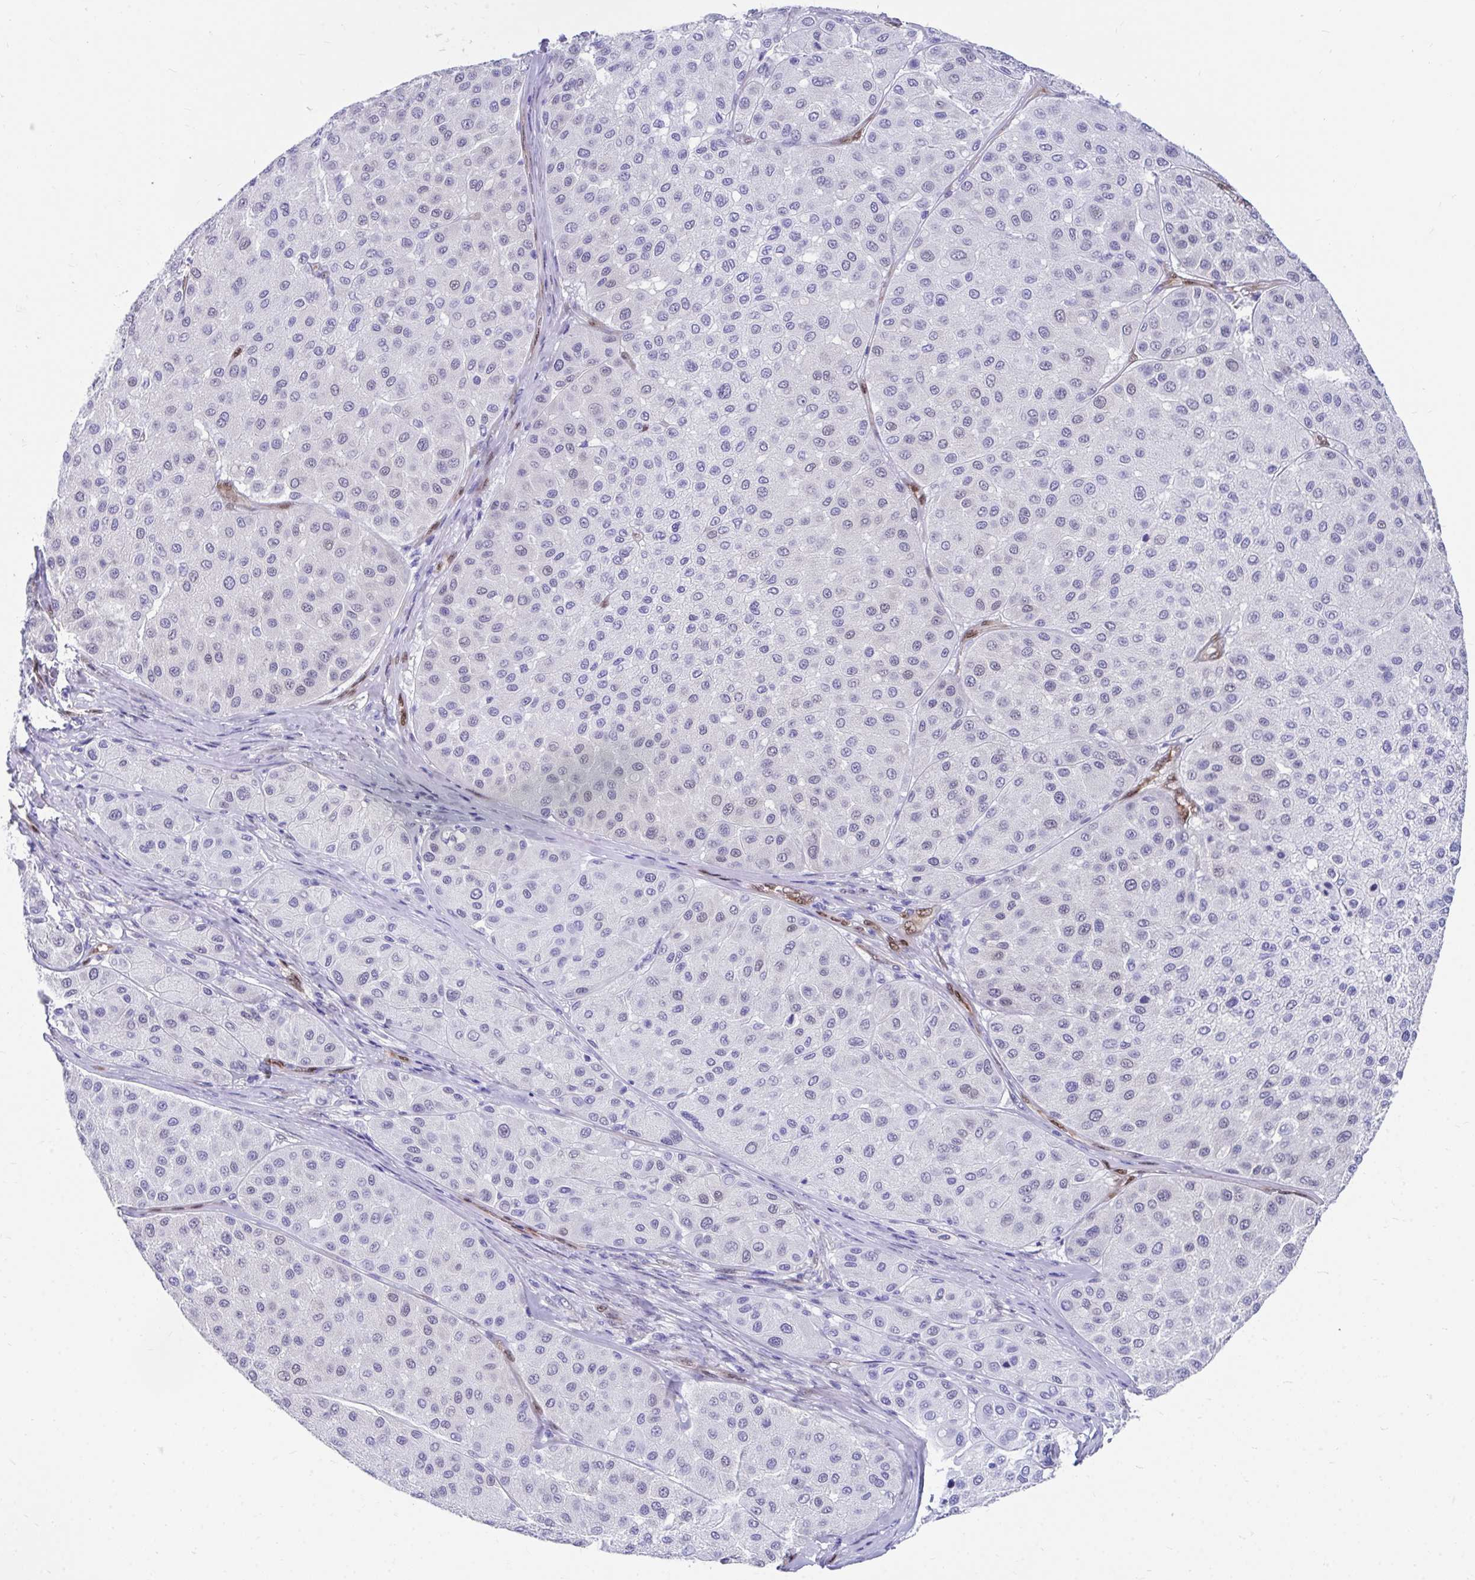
{"staining": {"intensity": "negative", "quantity": "none", "location": "none"}, "tissue": "melanoma", "cell_type": "Tumor cells", "image_type": "cancer", "snomed": [{"axis": "morphology", "description": "Malignant melanoma, Metastatic site"}, {"axis": "topography", "description": "Smooth muscle"}], "caption": "Protein analysis of malignant melanoma (metastatic site) reveals no significant expression in tumor cells.", "gene": "RBPMS", "patient": {"sex": "male", "age": 41}}